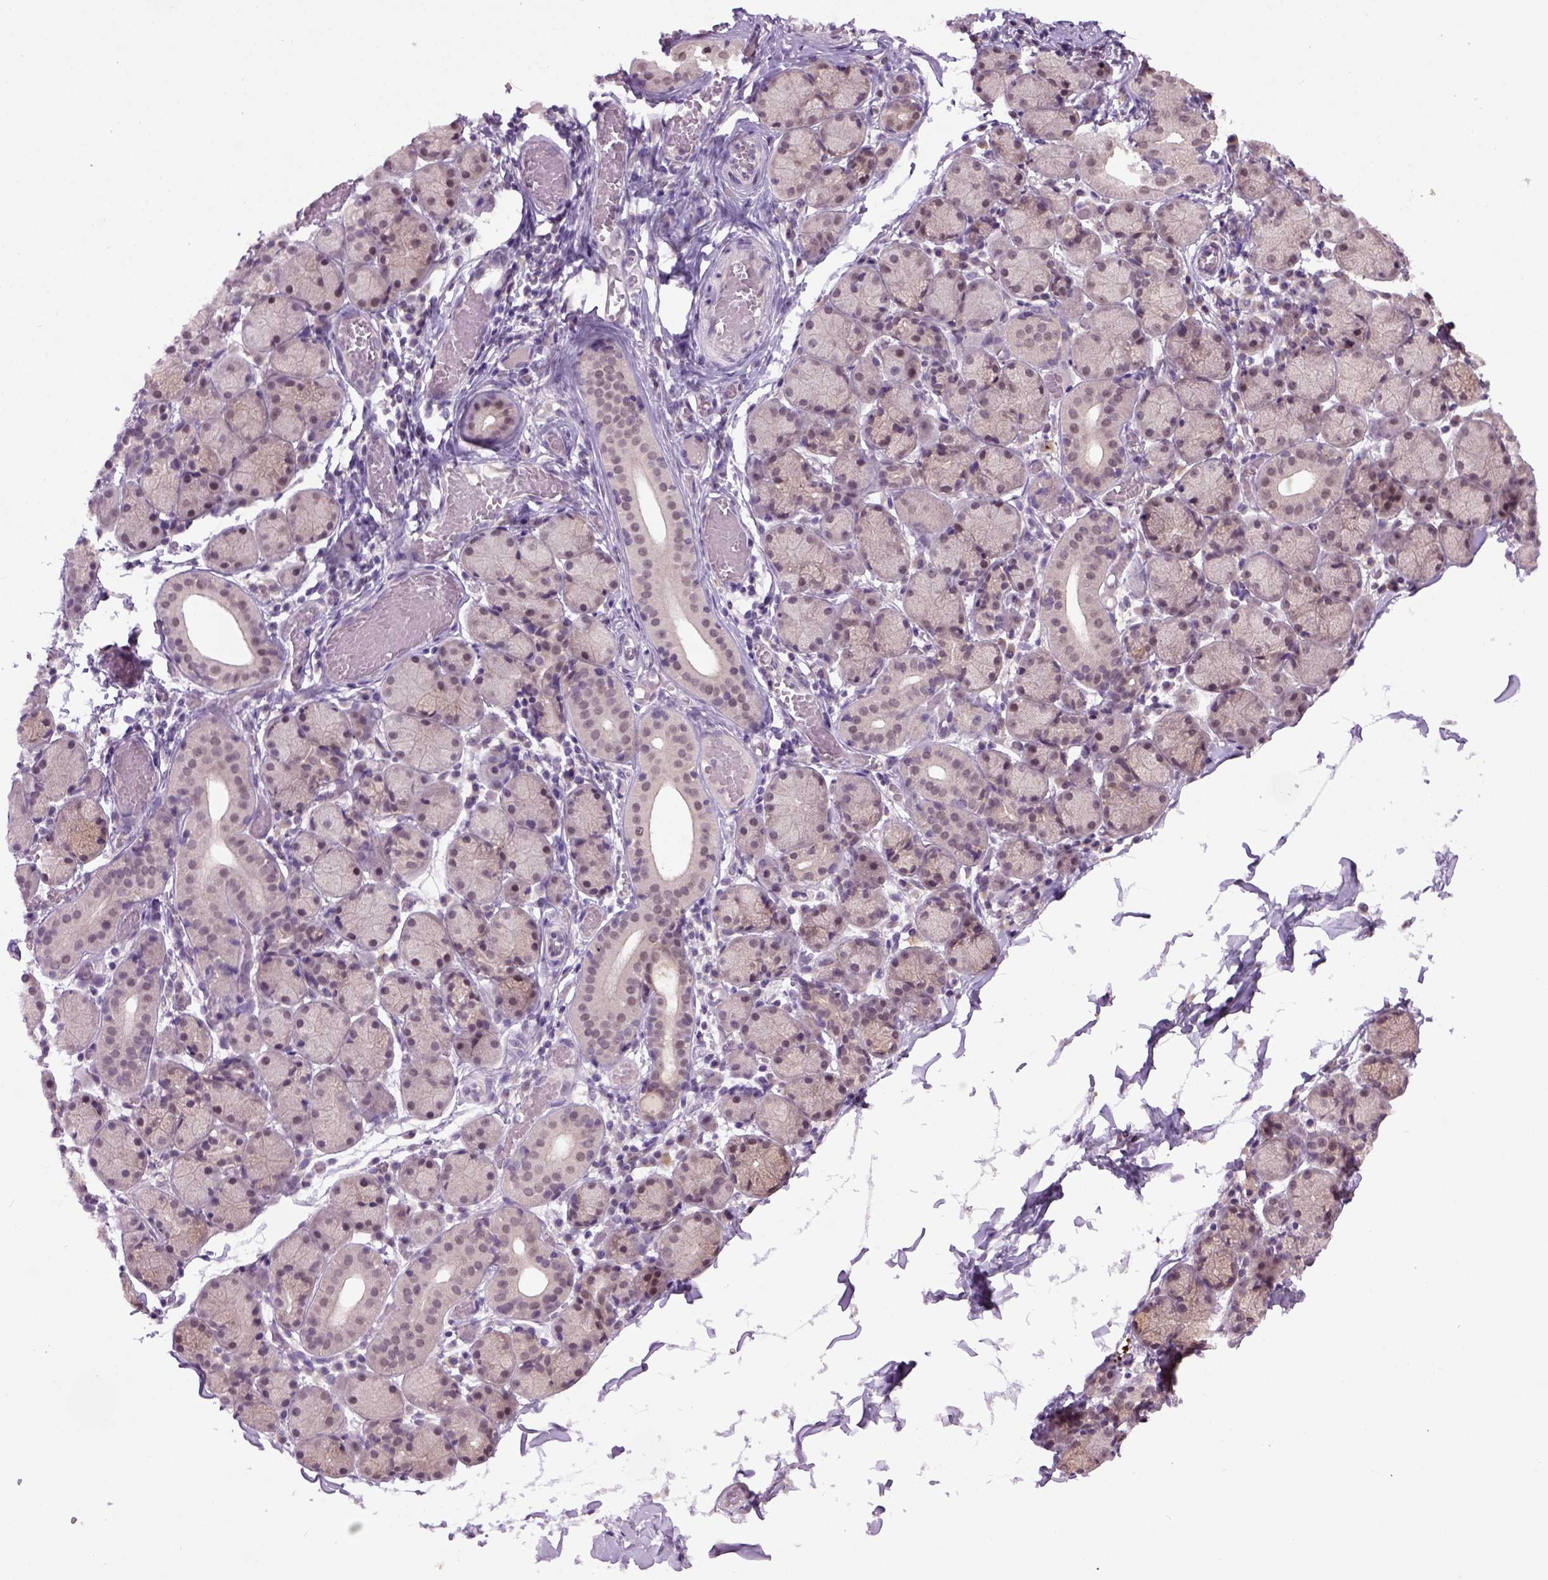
{"staining": {"intensity": "moderate", "quantity": "<25%", "location": "nuclear"}, "tissue": "salivary gland", "cell_type": "Glandular cells", "image_type": "normal", "snomed": [{"axis": "morphology", "description": "Normal tissue, NOS"}, {"axis": "topography", "description": "Salivary gland"}], "caption": "Immunohistochemistry (DAB) staining of benign human salivary gland displays moderate nuclear protein positivity in approximately <25% of glandular cells.", "gene": "RAB43", "patient": {"sex": "female", "age": 24}}